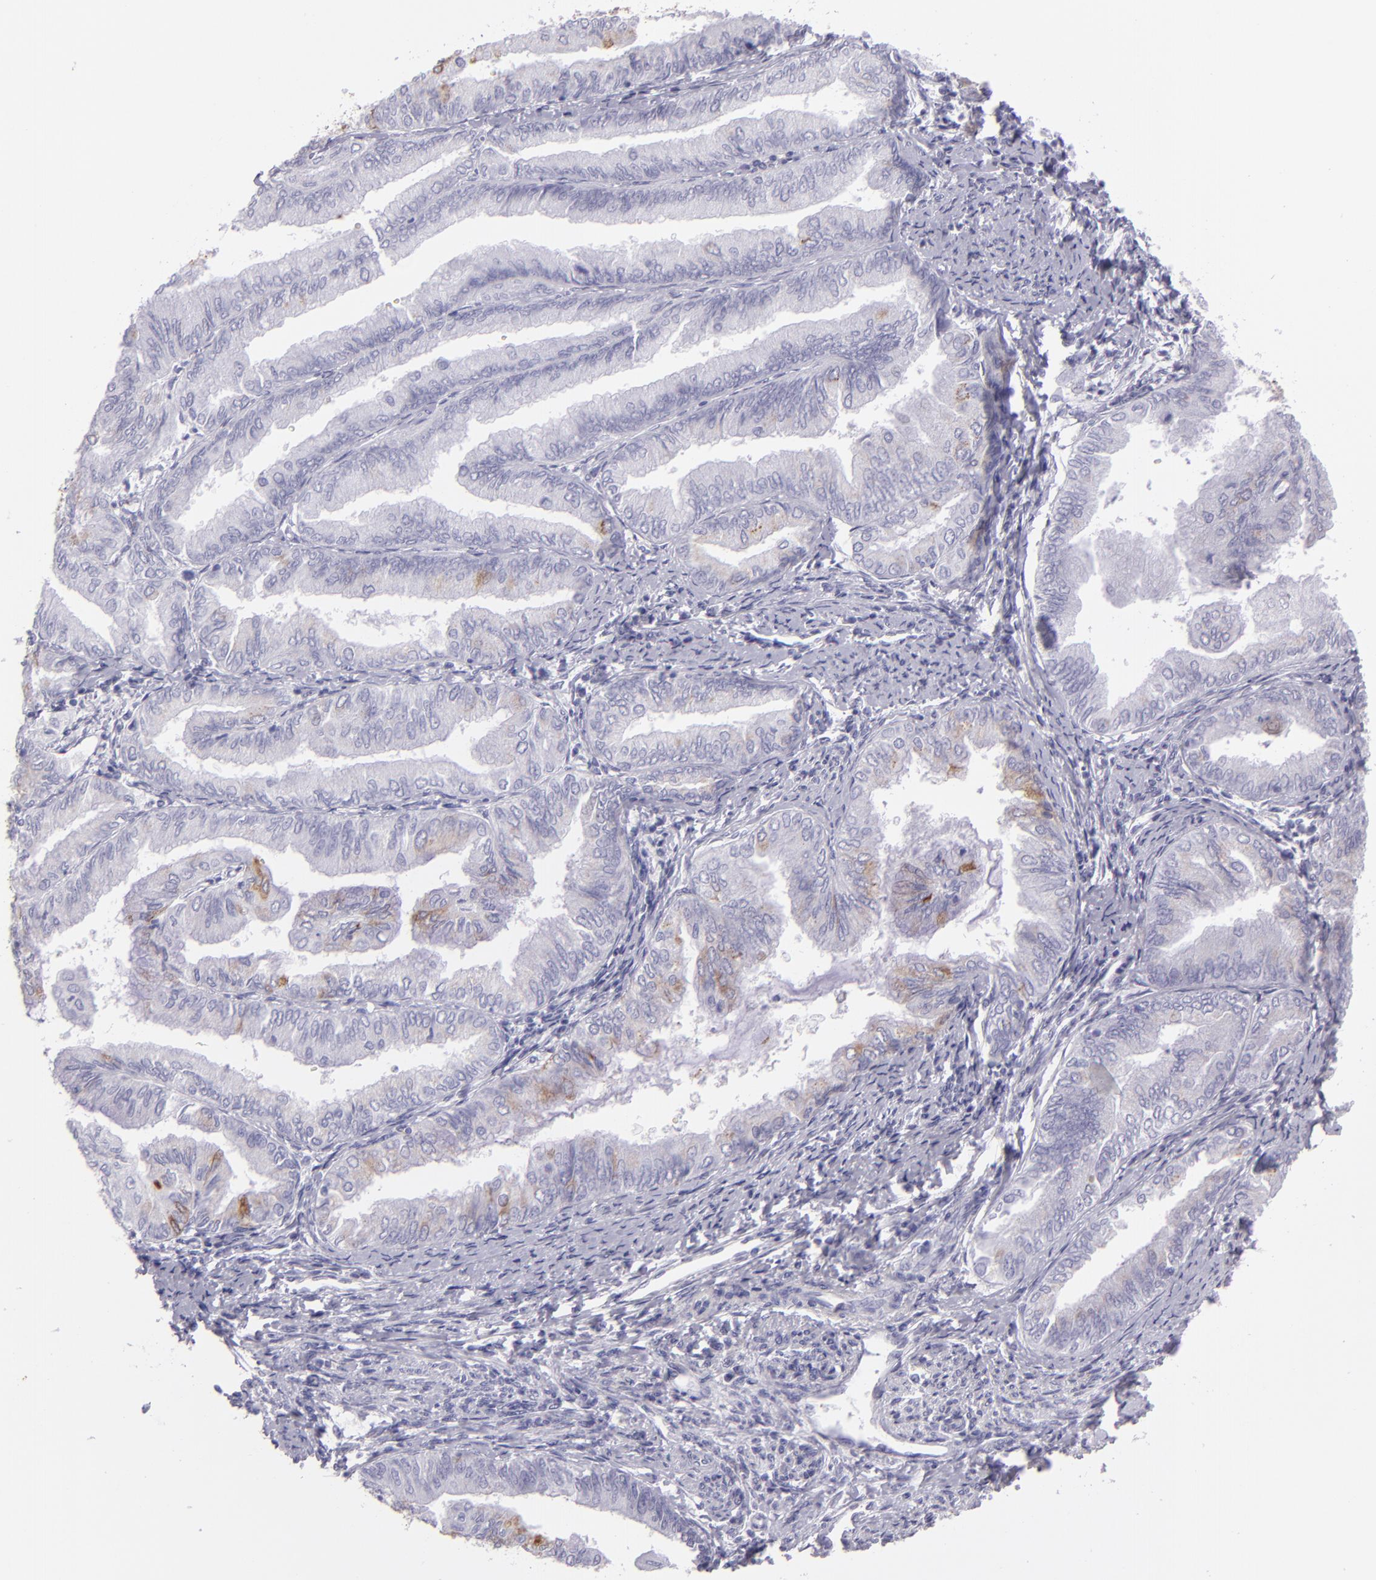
{"staining": {"intensity": "negative", "quantity": "none", "location": "none"}, "tissue": "endometrial cancer", "cell_type": "Tumor cells", "image_type": "cancer", "snomed": [{"axis": "morphology", "description": "Adenocarcinoma, NOS"}, {"axis": "topography", "description": "Endometrium"}], "caption": "Tumor cells show no significant expression in endometrial cancer (adenocarcinoma).", "gene": "MUC5AC", "patient": {"sex": "female", "age": 66}}